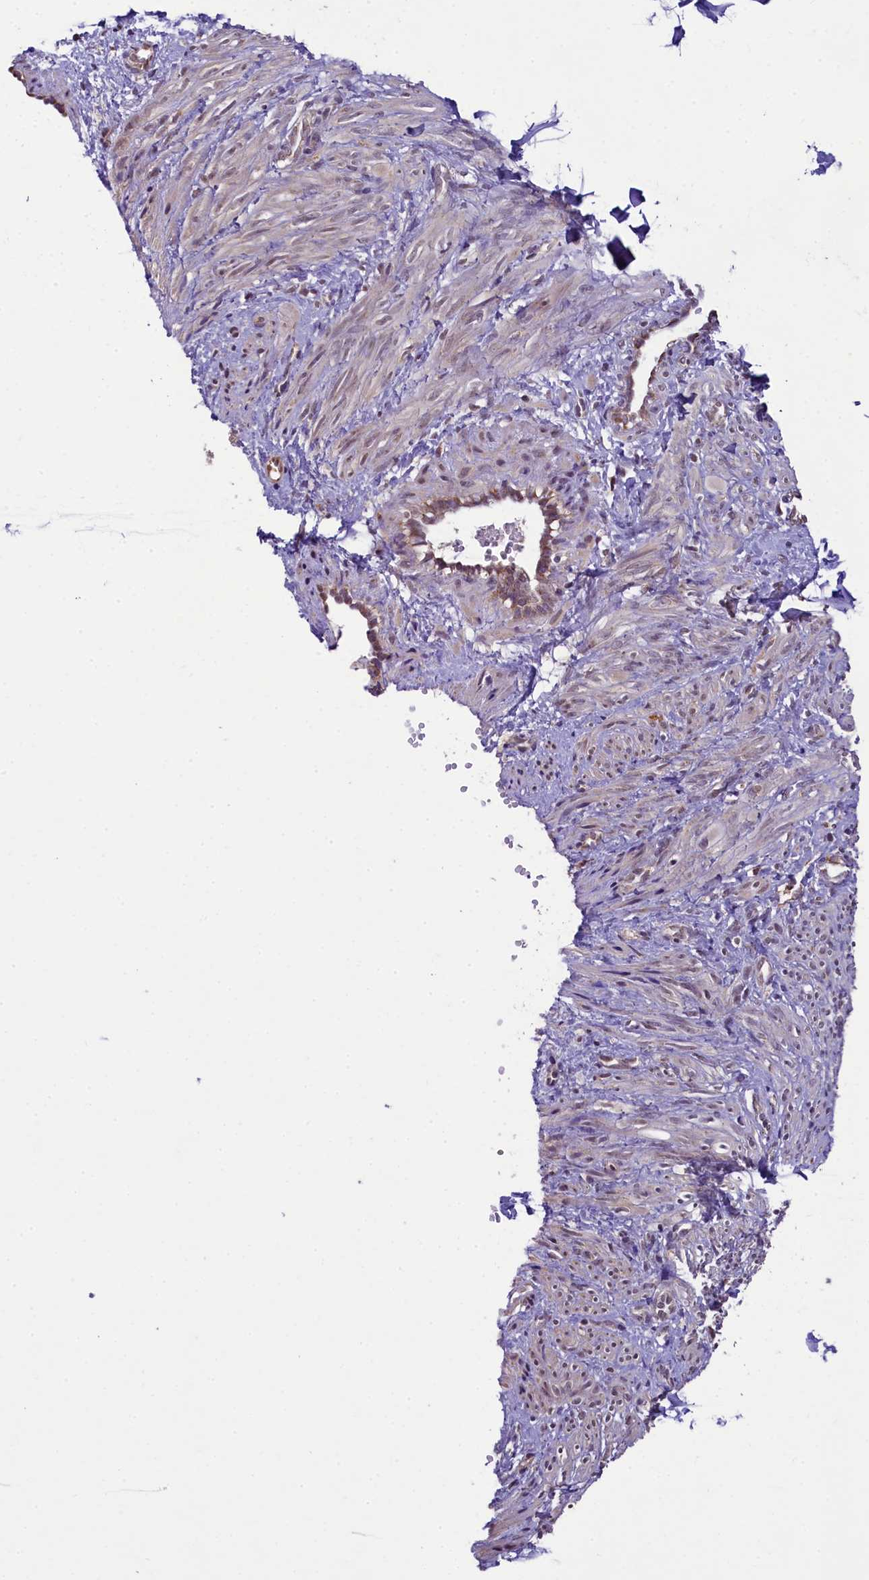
{"staining": {"intensity": "weak", "quantity": "<25%", "location": "cytoplasmic/membranous,nuclear"}, "tissue": "smooth muscle", "cell_type": "Smooth muscle cells", "image_type": "normal", "snomed": [{"axis": "morphology", "description": "Normal tissue, NOS"}, {"axis": "topography", "description": "Endometrium"}], "caption": "Human smooth muscle stained for a protein using immunohistochemistry shows no positivity in smooth muscle cells.", "gene": "PAF1", "patient": {"sex": "female", "age": 33}}